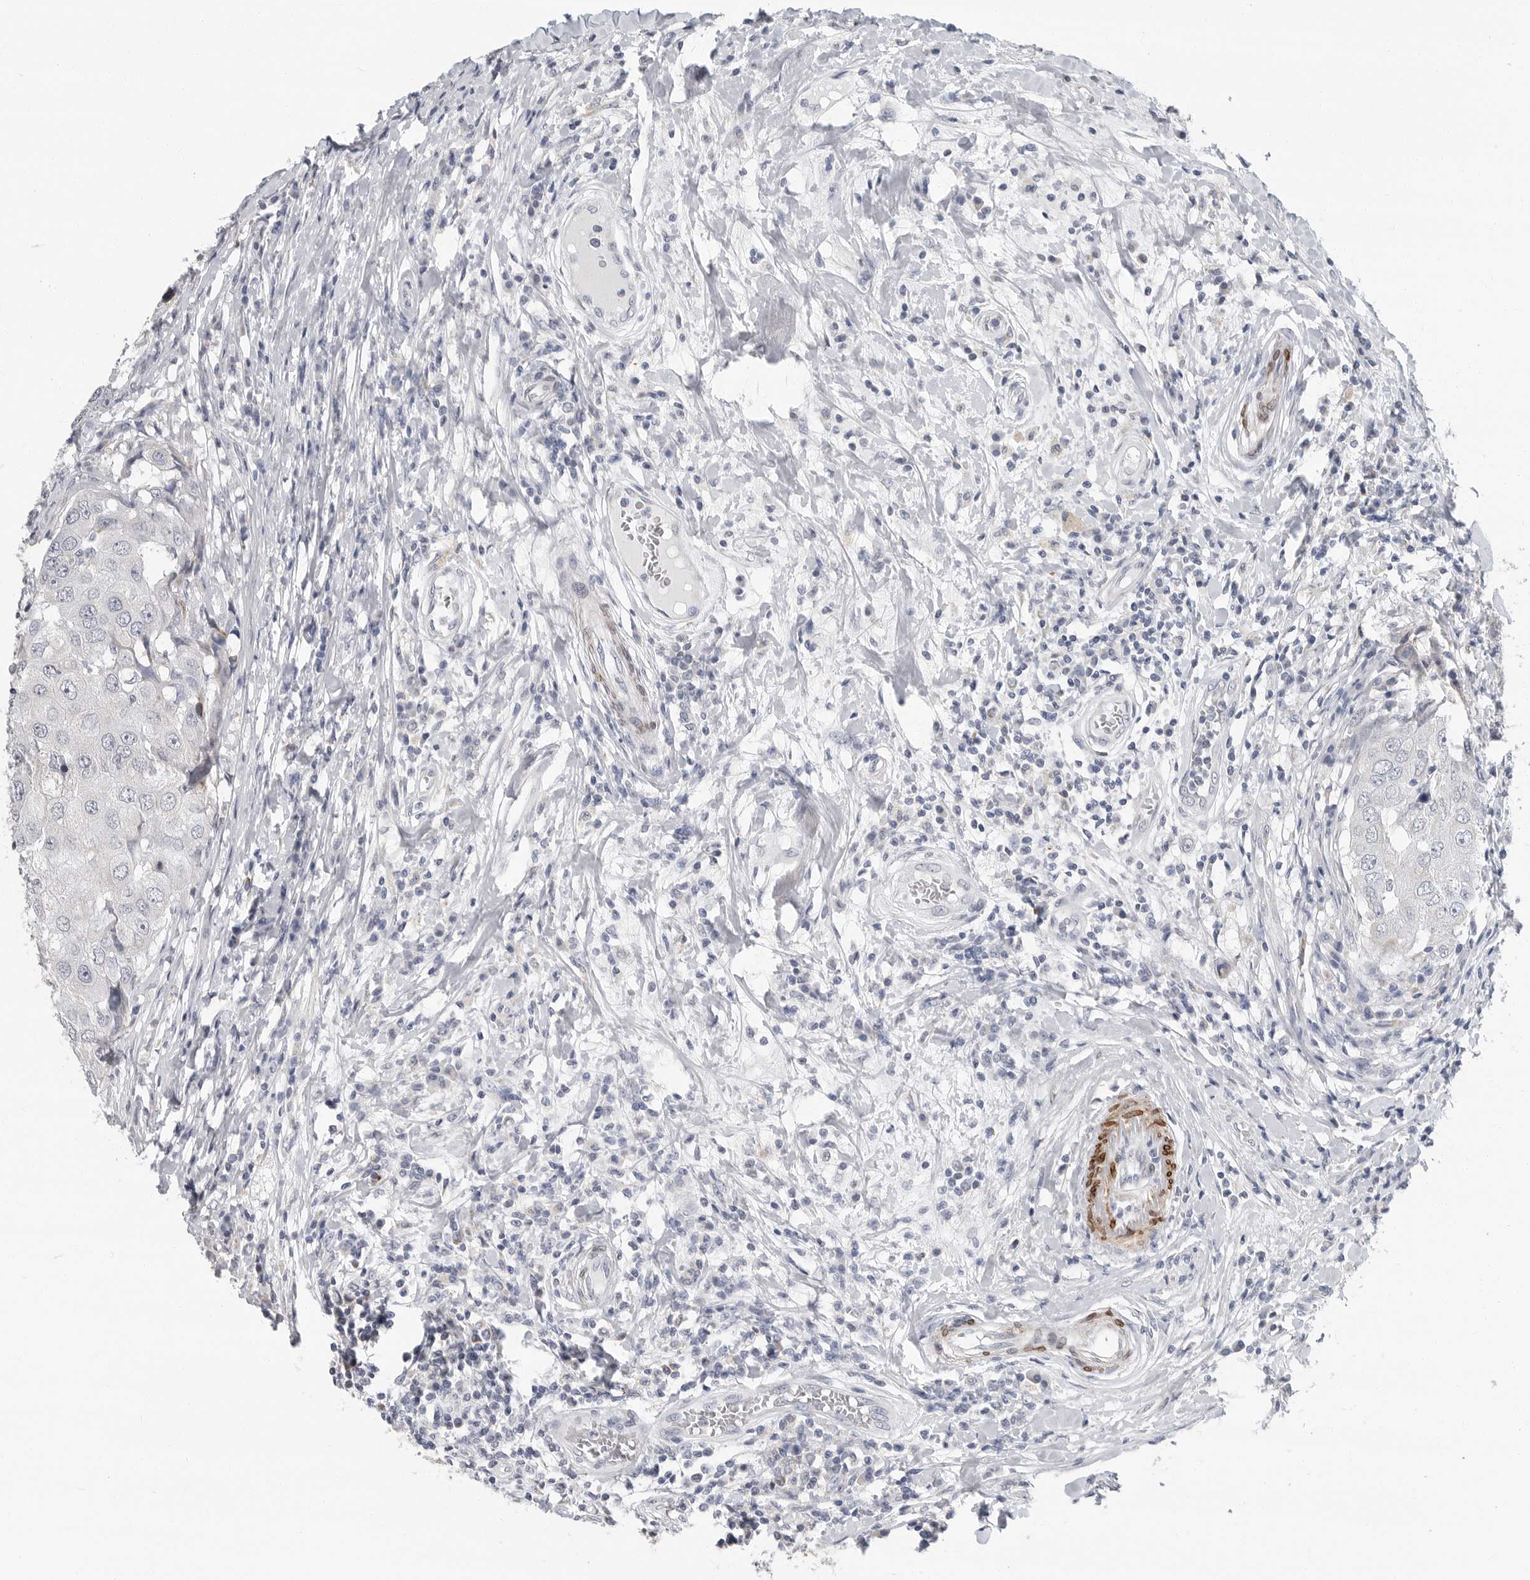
{"staining": {"intensity": "negative", "quantity": "none", "location": "none"}, "tissue": "breast cancer", "cell_type": "Tumor cells", "image_type": "cancer", "snomed": [{"axis": "morphology", "description": "Duct carcinoma"}, {"axis": "topography", "description": "Breast"}], "caption": "Immunohistochemistry of human breast intraductal carcinoma demonstrates no expression in tumor cells.", "gene": "PLN", "patient": {"sex": "female", "age": 27}}